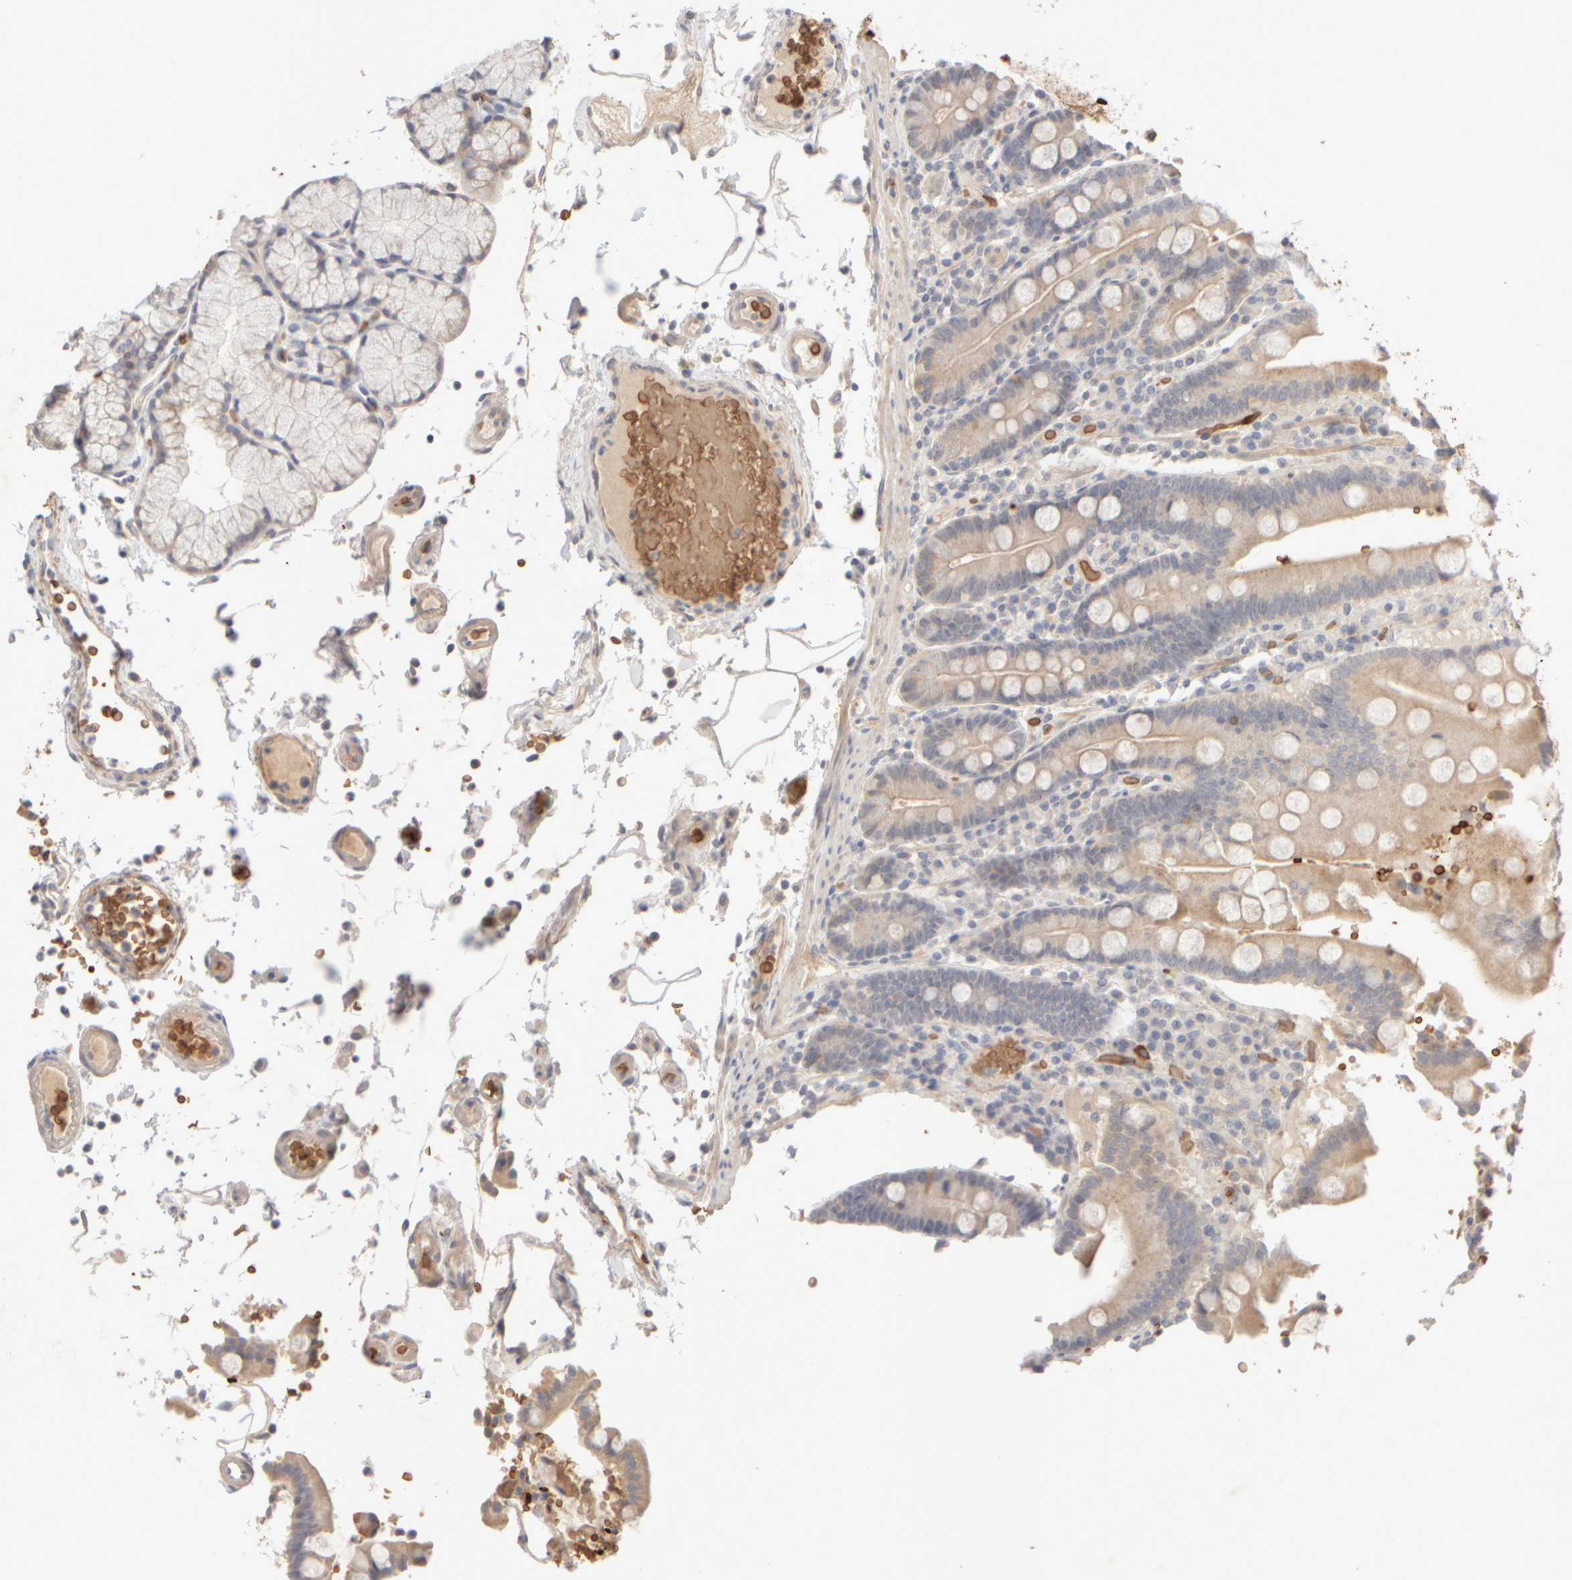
{"staining": {"intensity": "moderate", "quantity": "<25%", "location": "cytoplasmic/membranous"}, "tissue": "duodenum", "cell_type": "Glandular cells", "image_type": "normal", "snomed": [{"axis": "morphology", "description": "Normal tissue, NOS"}, {"axis": "topography", "description": "Small intestine, NOS"}], "caption": "Protein staining exhibits moderate cytoplasmic/membranous expression in approximately <25% of glandular cells in normal duodenum.", "gene": "MST1", "patient": {"sex": "female", "age": 71}}